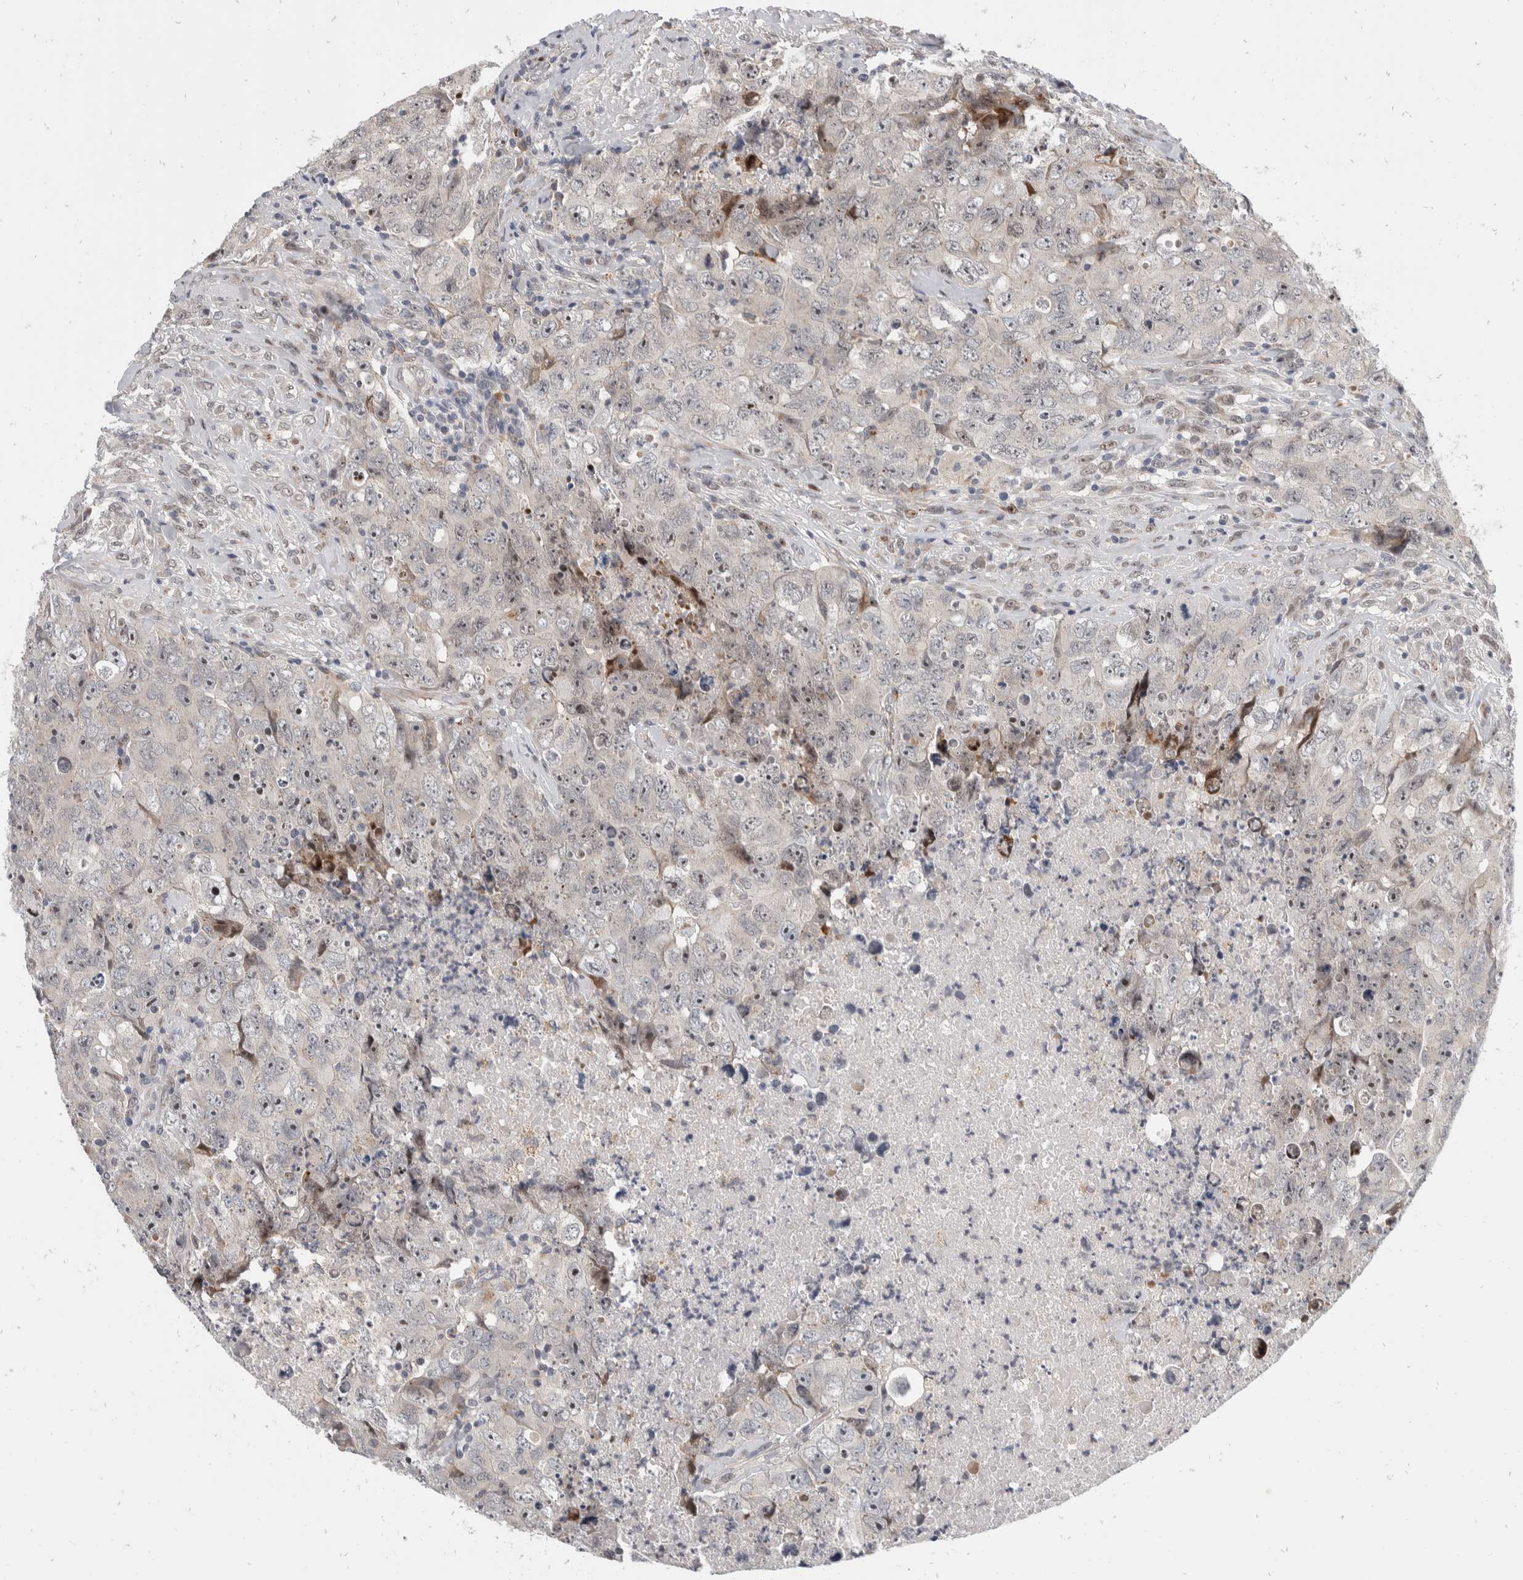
{"staining": {"intensity": "weak", "quantity": "25%-75%", "location": "nuclear"}, "tissue": "testis cancer", "cell_type": "Tumor cells", "image_type": "cancer", "snomed": [{"axis": "morphology", "description": "Carcinoma, Embryonal, NOS"}, {"axis": "topography", "description": "Testis"}], "caption": "Immunohistochemical staining of embryonal carcinoma (testis) demonstrates low levels of weak nuclear positivity in about 25%-75% of tumor cells.", "gene": "ZNF703", "patient": {"sex": "male", "age": 32}}